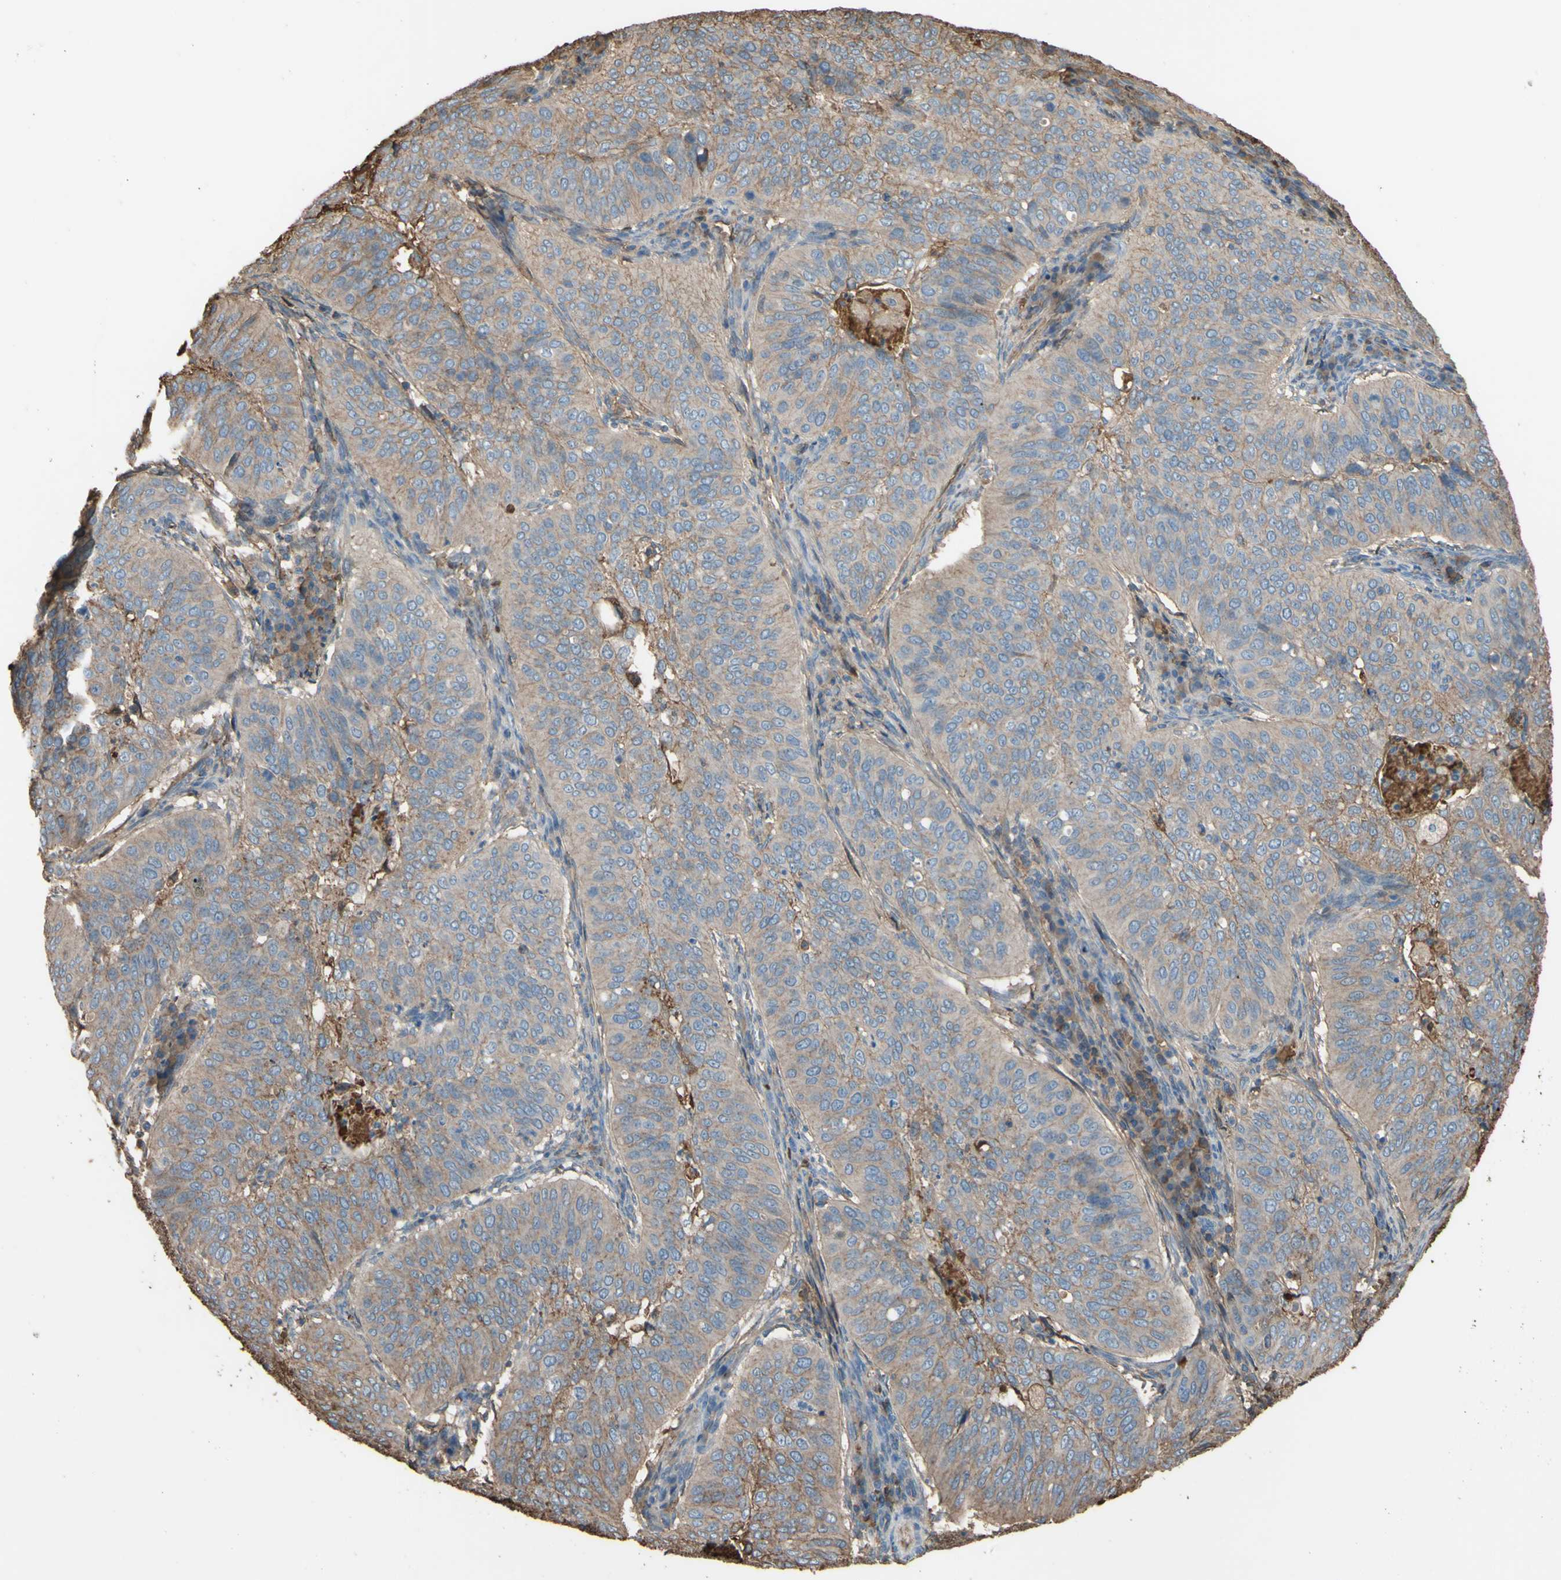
{"staining": {"intensity": "moderate", "quantity": "25%-75%", "location": "cytoplasmic/membranous"}, "tissue": "cervical cancer", "cell_type": "Tumor cells", "image_type": "cancer", "snomed": [{"axis": "morphology", "description": "Normal tissue, NOS"}, {"axis": "morphology", "description": "Squamous cell carcinoma, NOS"}, {"axis": "topography", "description": "Cervix"}], "caption": "This is a photomicrograph of immunohistochemistry (IHC) staining of cervical cancer (squamous cell carcinoma), which shows moderate staining in the cytoplasmic/membranous of tumor cells.", "gene": "PTGDS", "patient": {"sex": "female", "age": 39}}